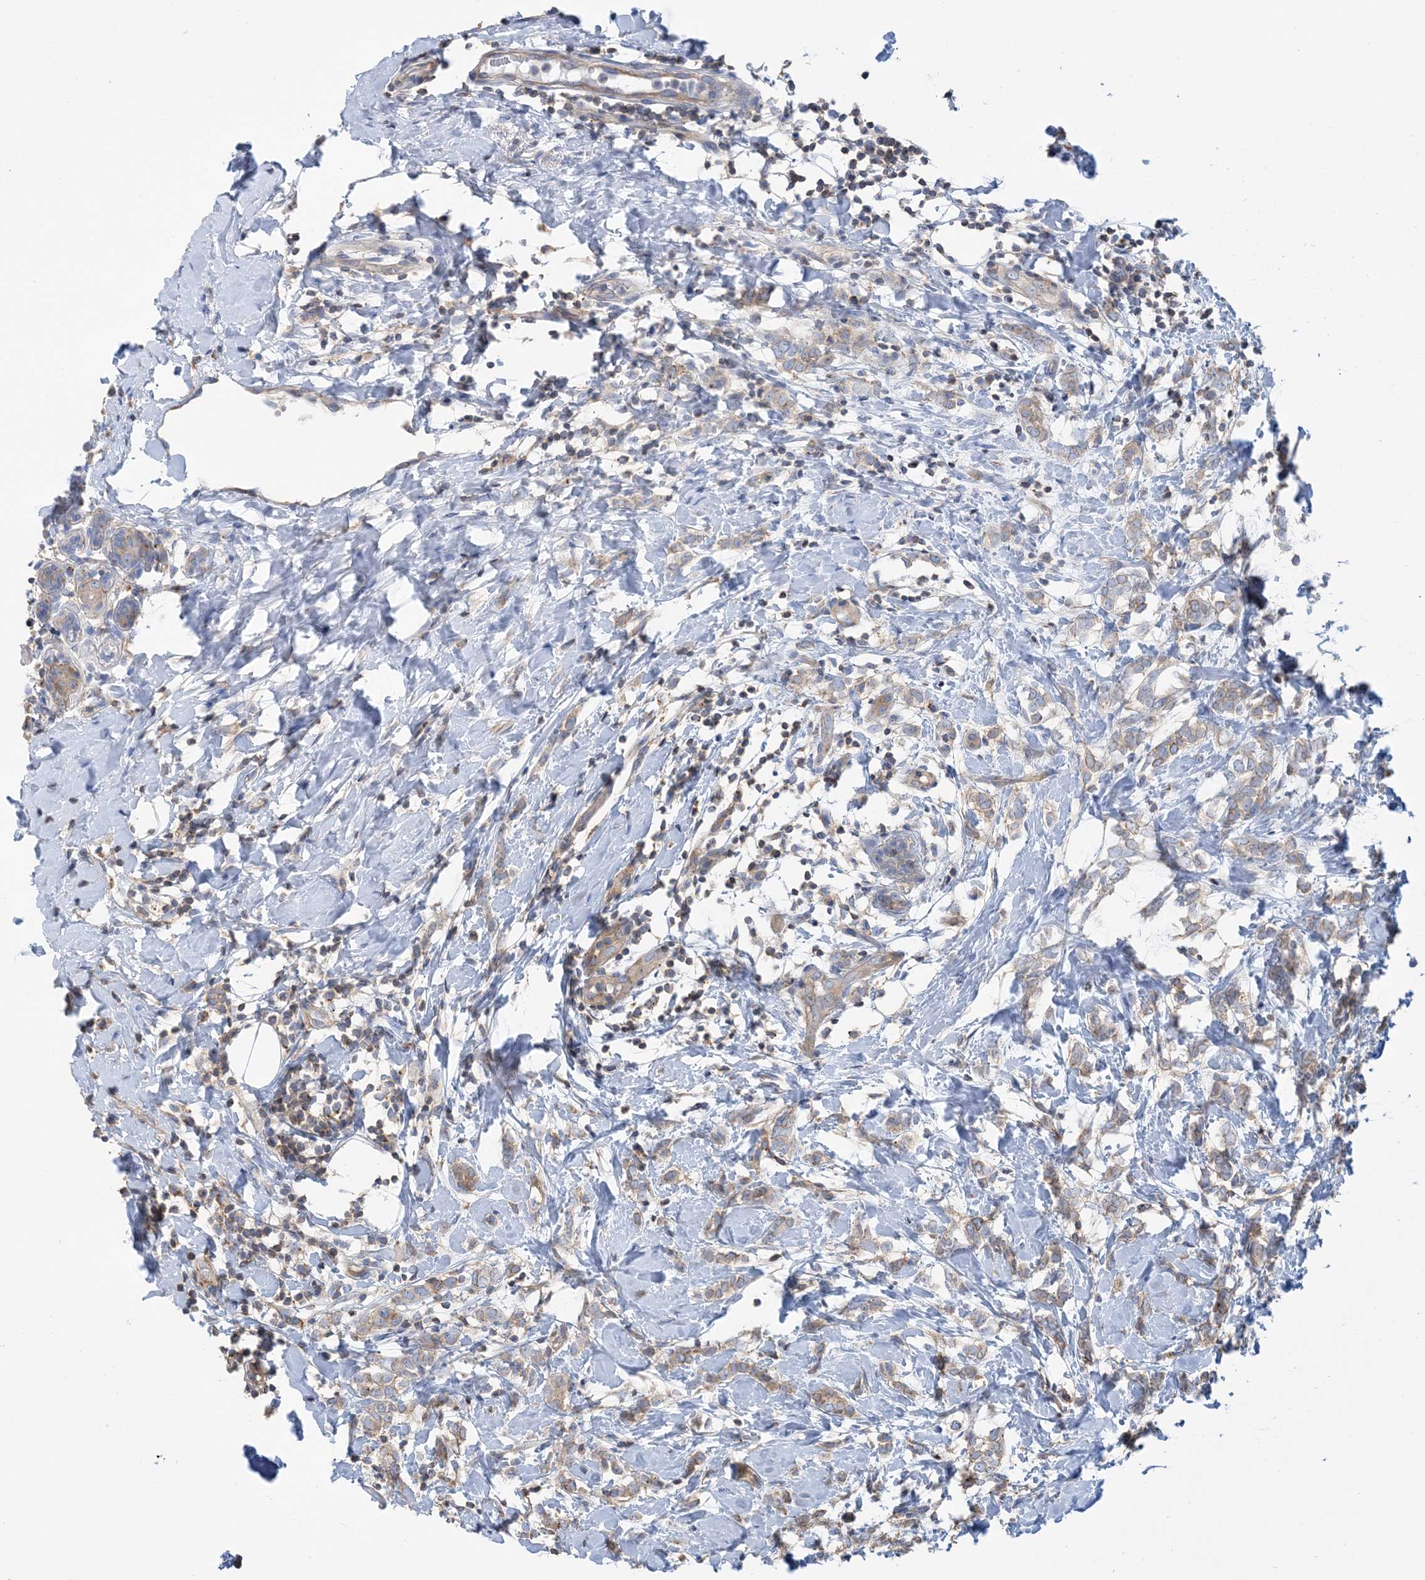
{"staining": {"intensity": "weak", "quantity": ">75%", "location": "cytoplasmic/membranous"}, "tissue": "breast cancer", "cell_type": "Tumor cells", "image_type": "cancer", "snomed": [{"axis": "morphology", "description": "Normal tissue, NOS"}, {"axis": "morphology", "description": "Lobular carcinoma"}, {"axis": "topography", "description": "Breast"}], "caption": "An immunohistochemistry image of neoplastic tissue is shown. Protein staining in brown shows weak cytoplasmic/membranous positivity in lobular carcinoma (breast) within tumor cells.", "gene": "CALHM5", "patient": {"sex": "female", "age": 47}}